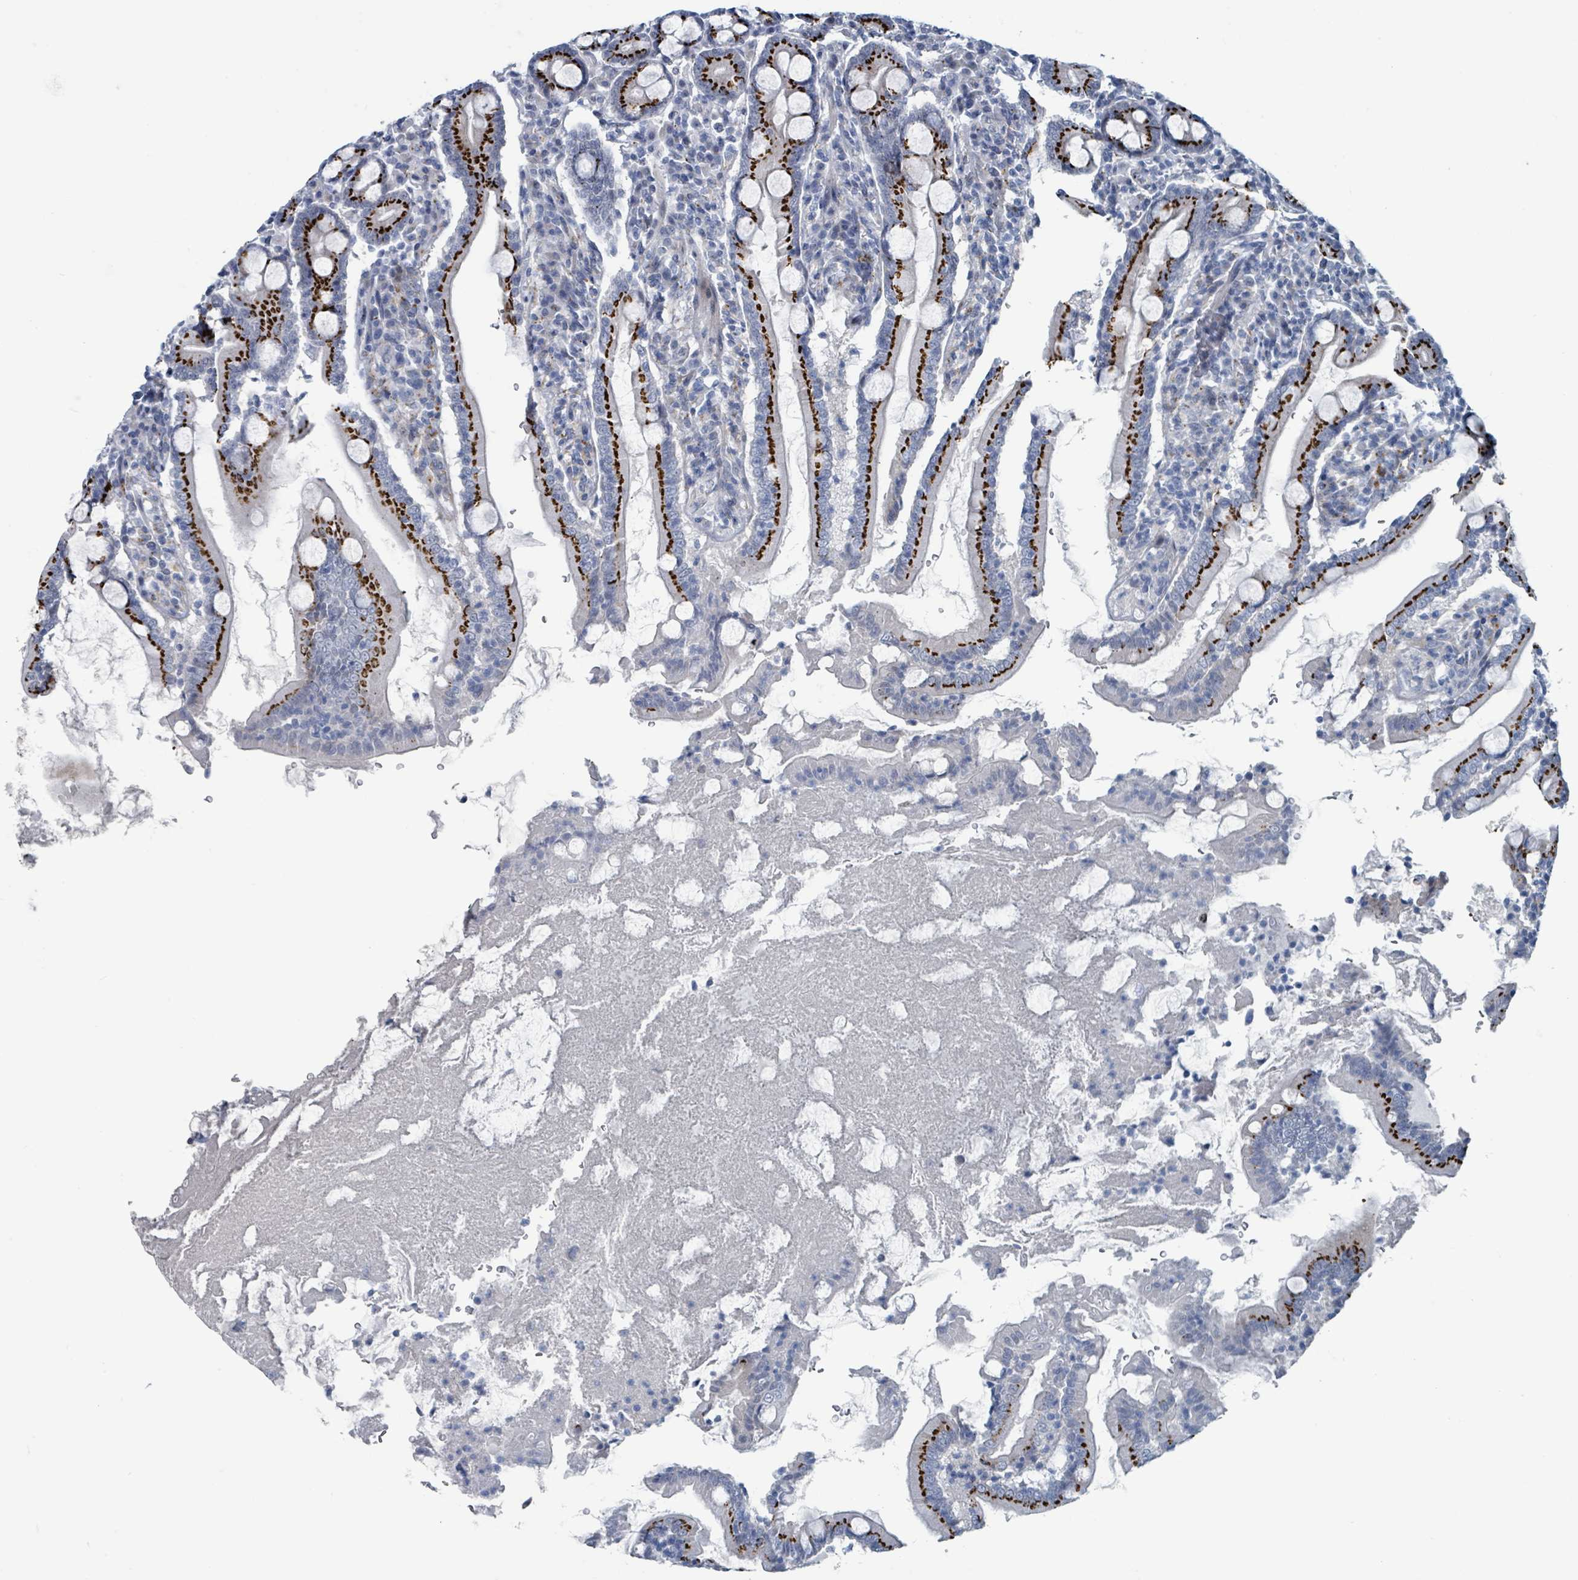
{"staining": {"intensity": "strong", "quantity": "25%-75%", "location": "cytoplasmic/membranous"}, "tissue": "duodenum", "cell_type": "Glandular cells", "image_type": "normal", "snomed": [{"axis": "morphology", "description": "Normal tissue, NOS"}, {"axis": "topography", "description": "Duodenum"}], "caption": "Immunohistochemistry image of normal duodenum stained for a protein (brown), which reveals high levels of strong cytoplasmic/membranous expression in about 25%-75% of glandular cells.", "gene": "DCAF5", "patient": {"sex": "male", "age": 35}}